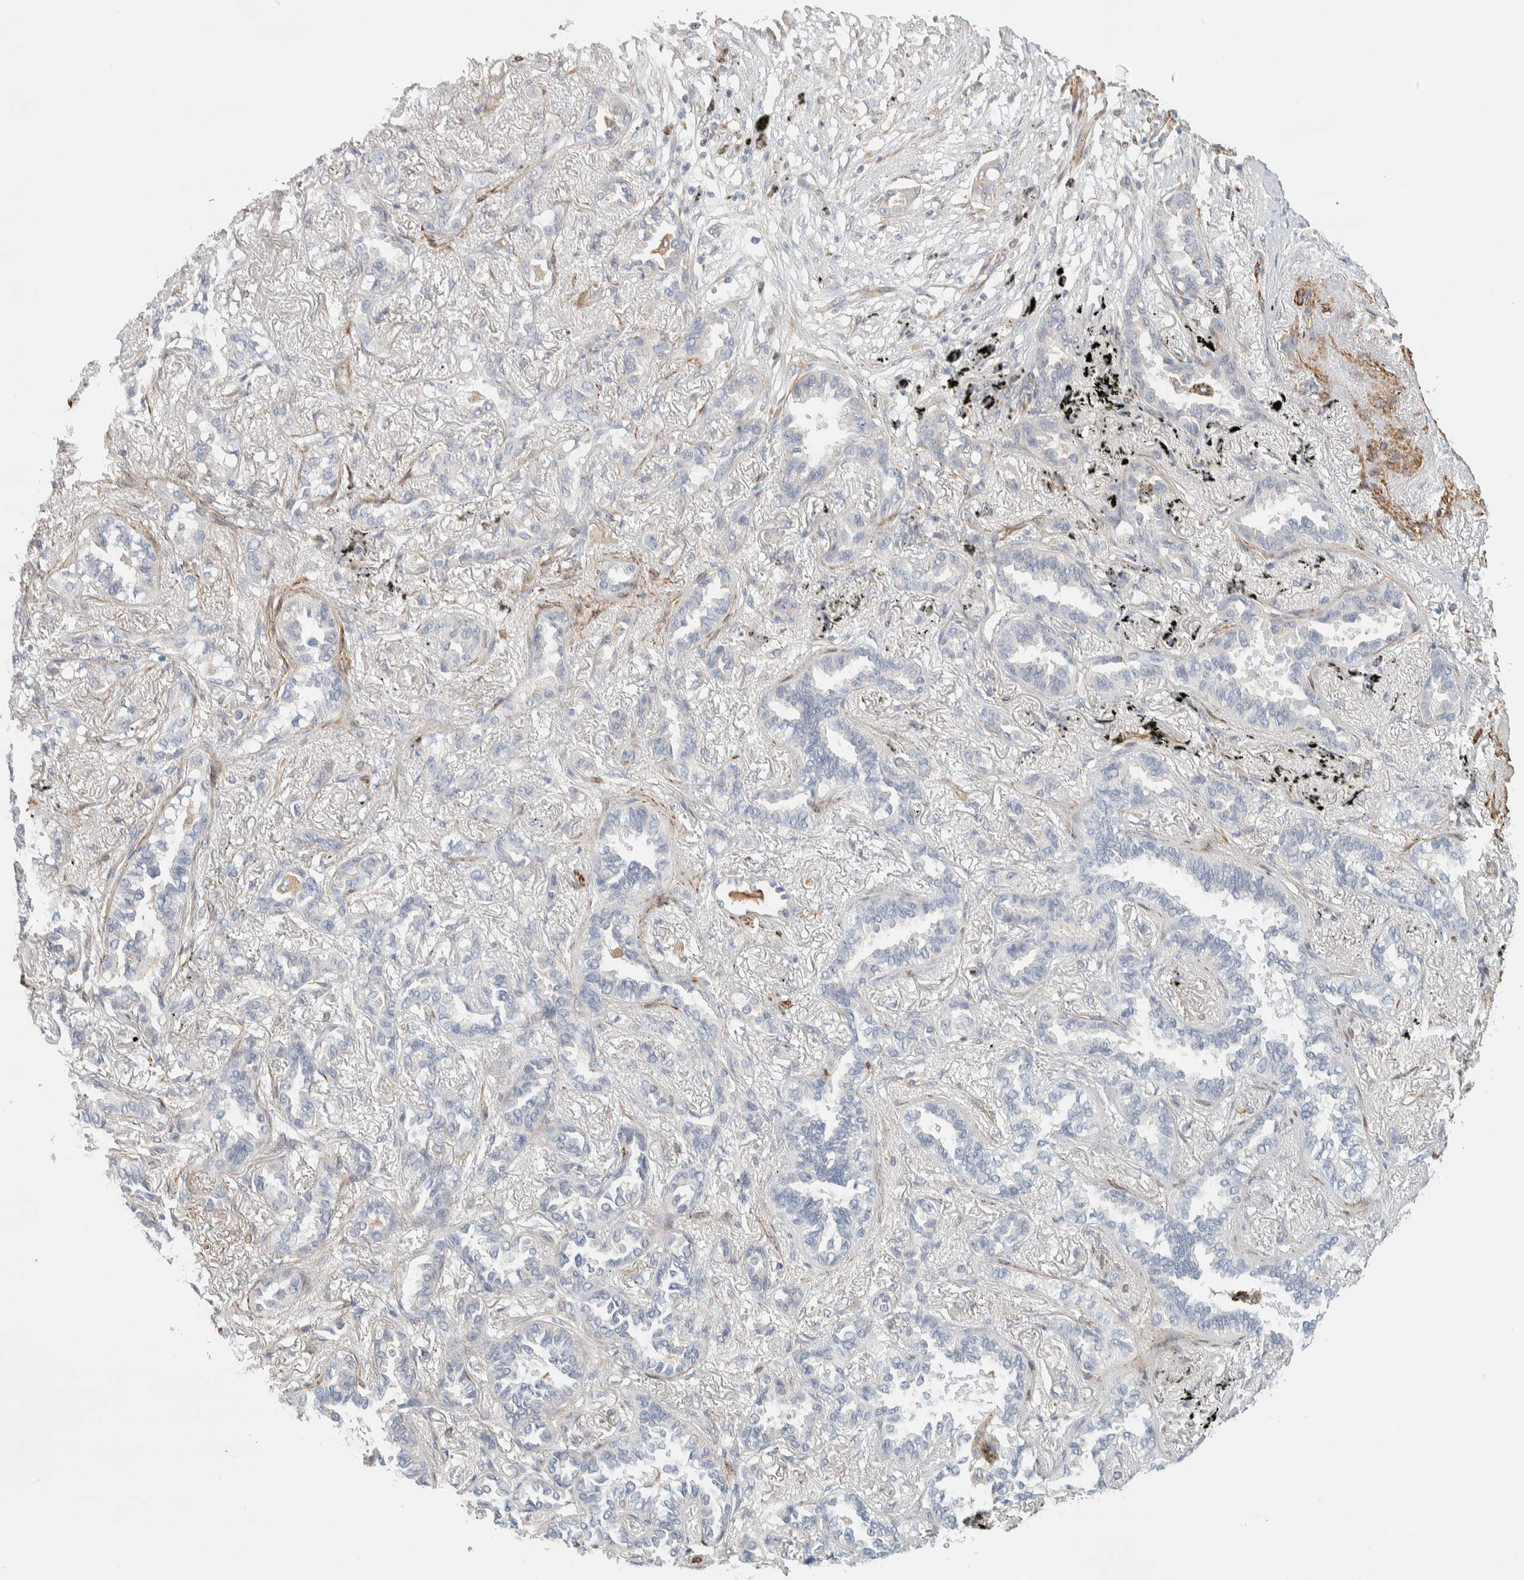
{"staining": {"intensity": "negative", "quantity": "none", "location": "none"}, "tissue": "lung cancer", "cell_type": "Tumor cells", "image_type": "cancer", "snomed": [{"axis": "morphology", "description": "Adenocarcinoma, NOS"}, {"axis": "topography", "description": "Lung"}], "caption": "This is an immunohistochemistry (IHC) image of lung cancer. There is no staining in tumor cells.", "gene": "CDR2", "patient": {"sex": "male", "age": 59}}